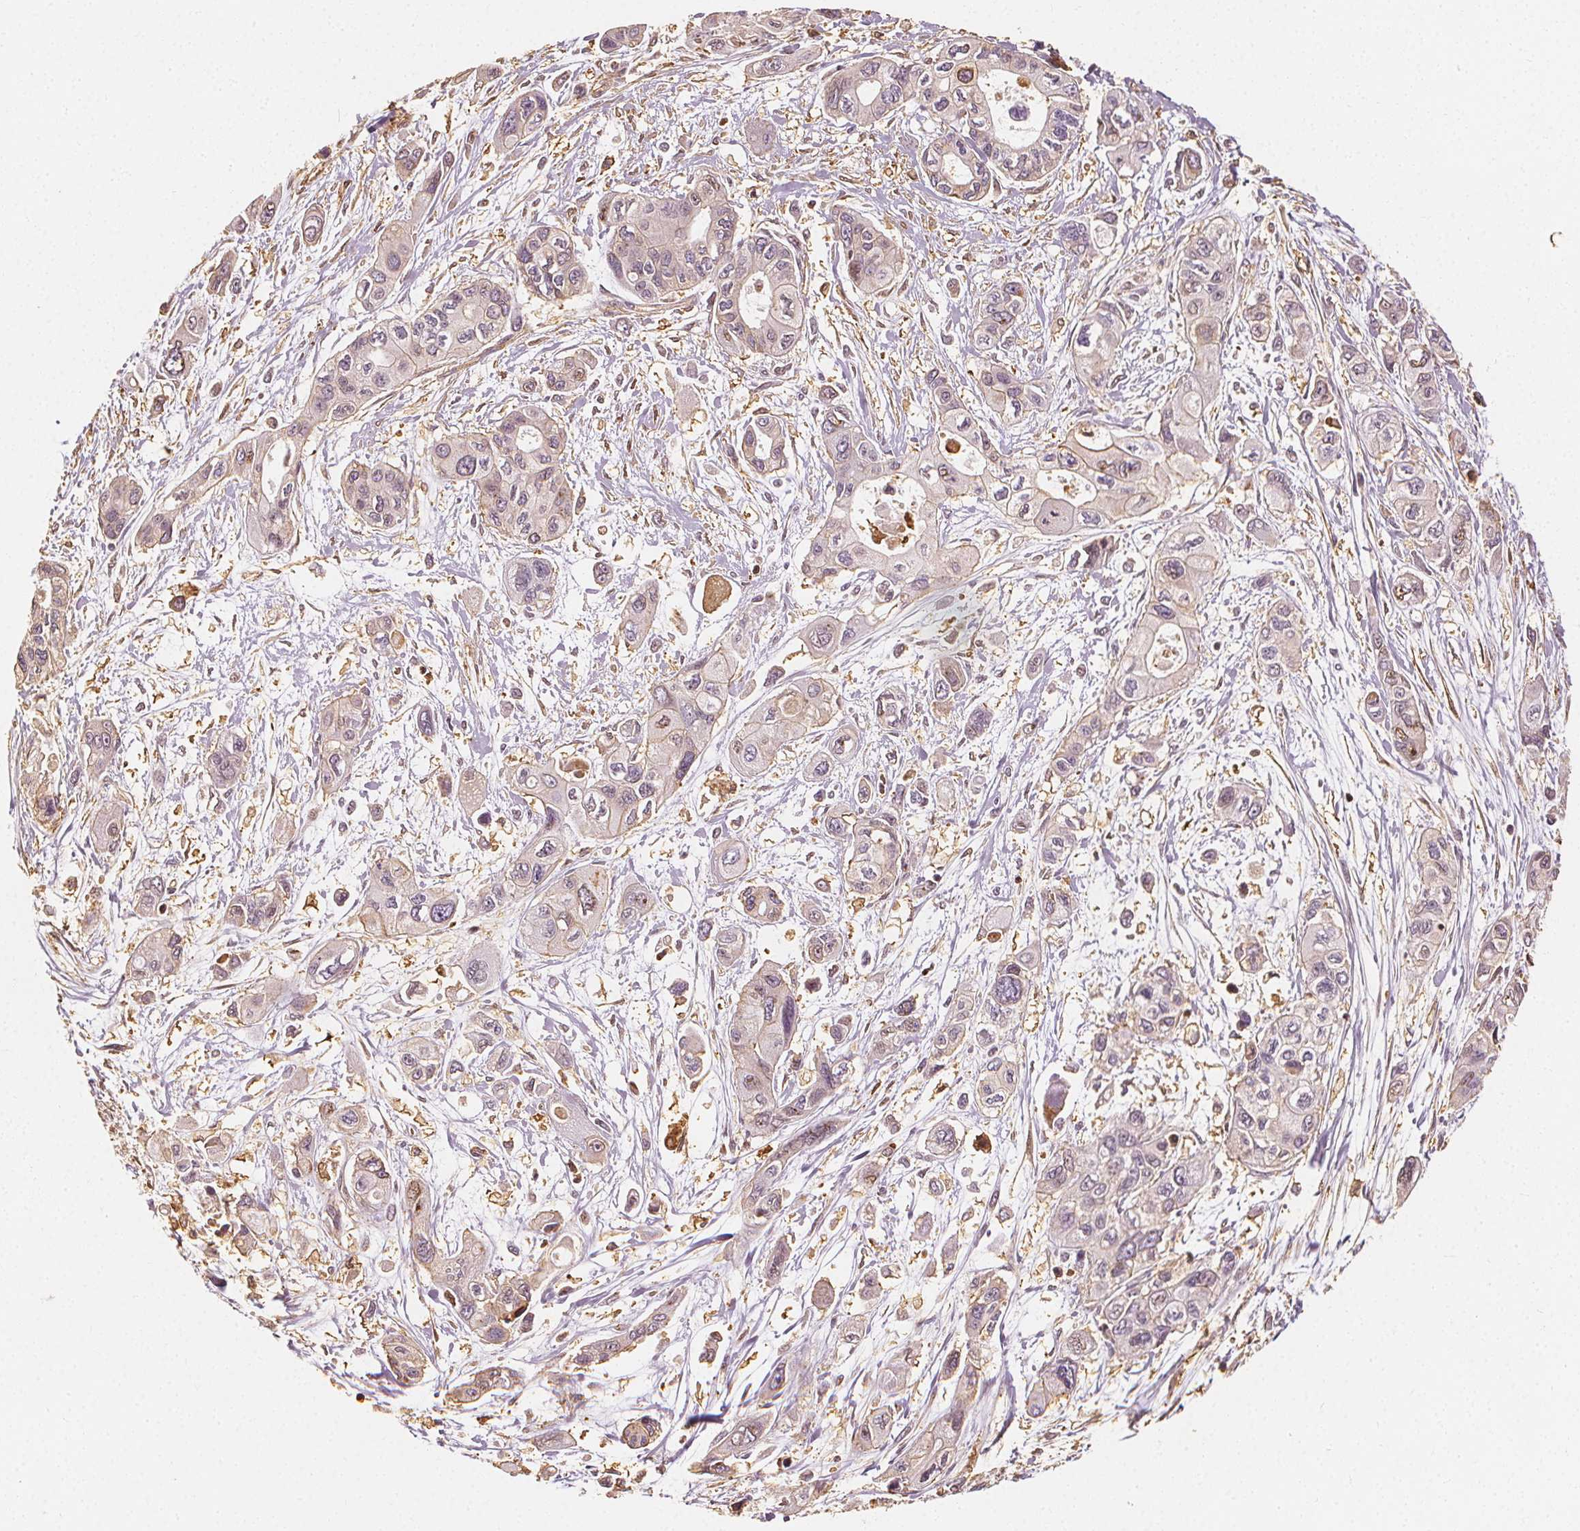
{"staining": {"intensity": "negative", "quantity": "none", "location": "none"}, "tissue": "pancreatic cancer", "cell_type": "Tumor cells", "image_type": "cancer", "snomed": [{"axis": "morphology", "description": "Adenocarcinoma, NOS"}, {"axis": "topography", "description": "Pancreas"}], "caption": "A high-resolution histopathology image shows immunohistochemistry staining of adenocarcinoma (pancreatic), which exhibits no significant positivity in tumor cells.", "gene": "ARHGAP26", "patient": {"sex": "female", "age": 47}}